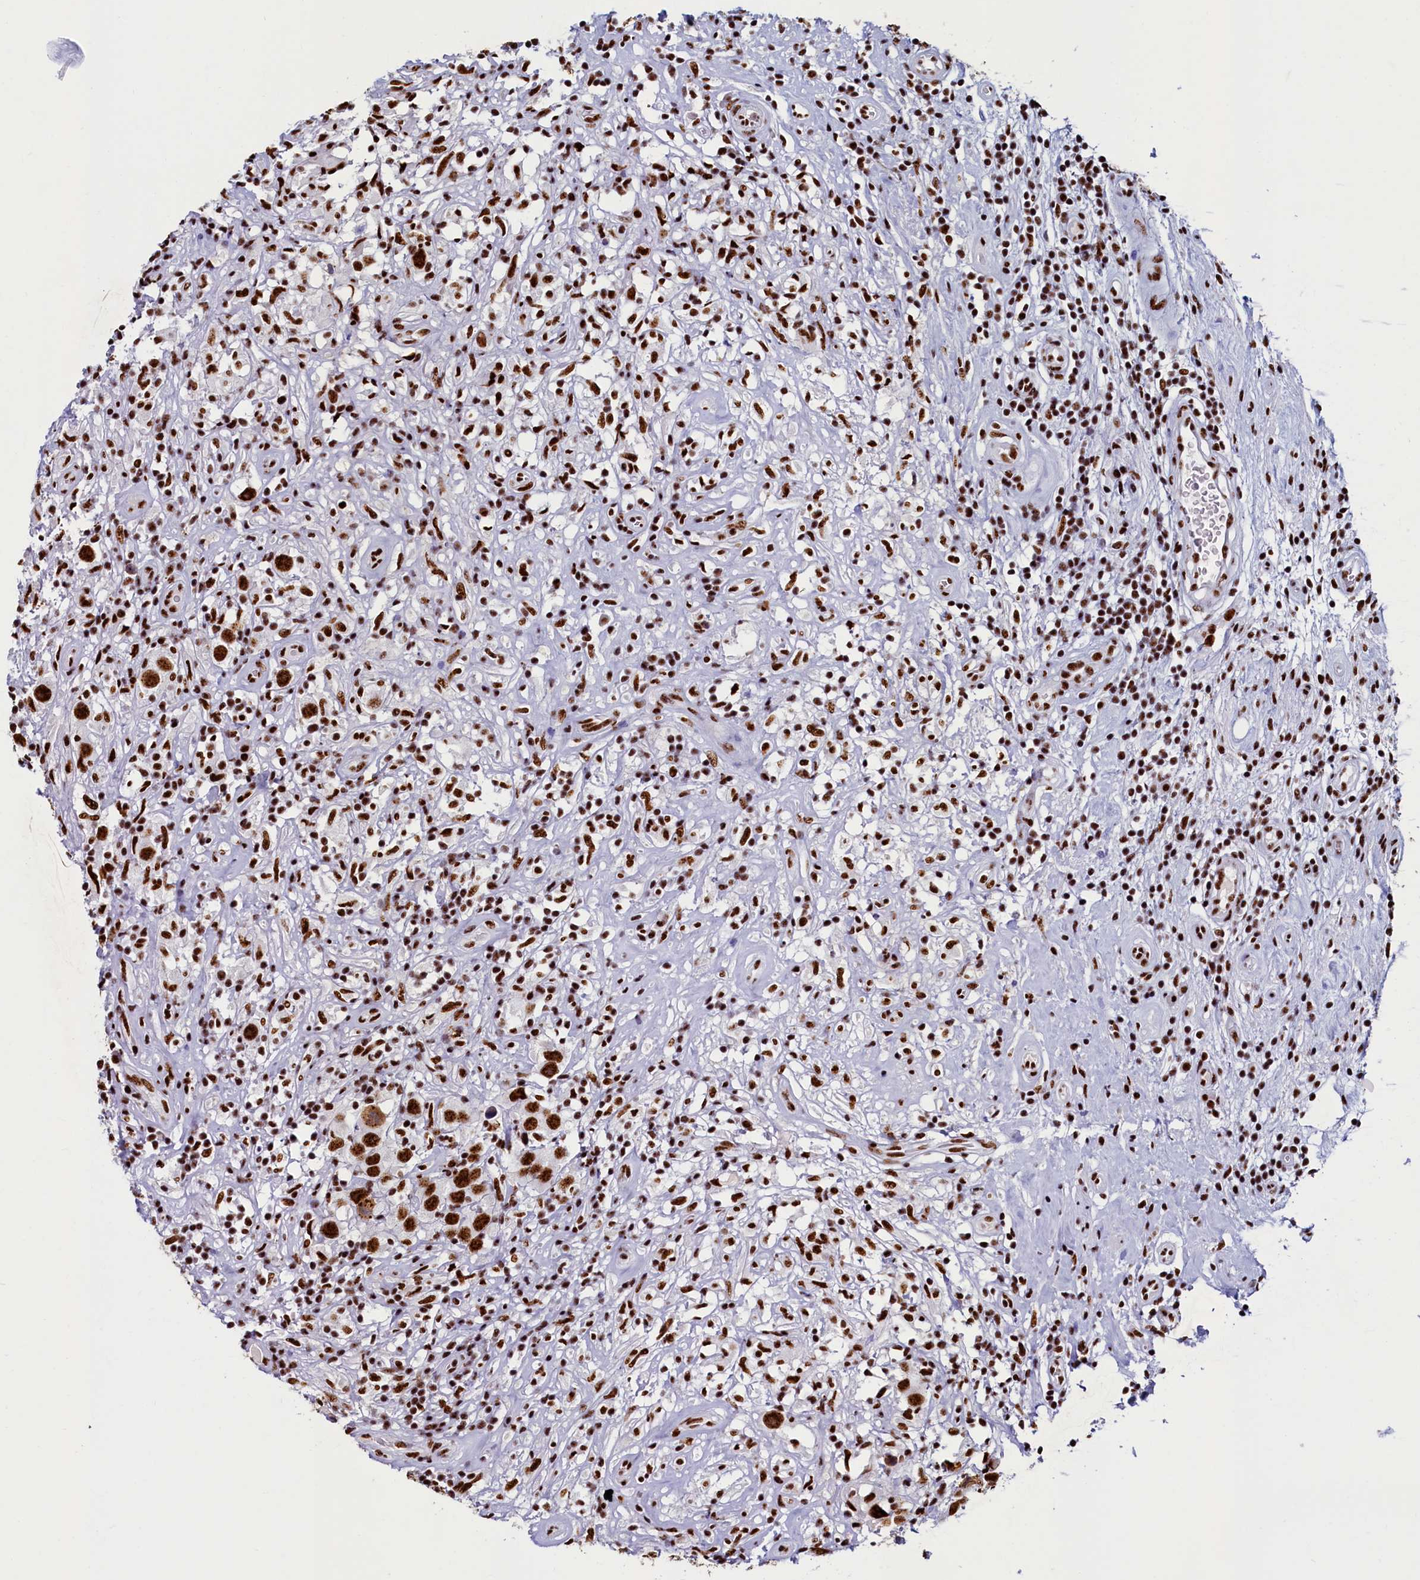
{"staining": {"intensity": "strong", "quantity": ">75%", "location": "nuclear"}, "tissue": "testis cancer", "cell_type": "Tumor cells", "image_type": "cancer", "snomed": [{"axis": "morphology", "description": "Seminoma, NOS"}, {"axis": "topography", "description": "Testis"}], "caption": "Brown immunohistochemical staining in testis seminoma reveals strong nuclear expression in approximately >75% of tumor cells.", "gene": "SRRM2", "patient": {"sex": "male", "age": 49}}